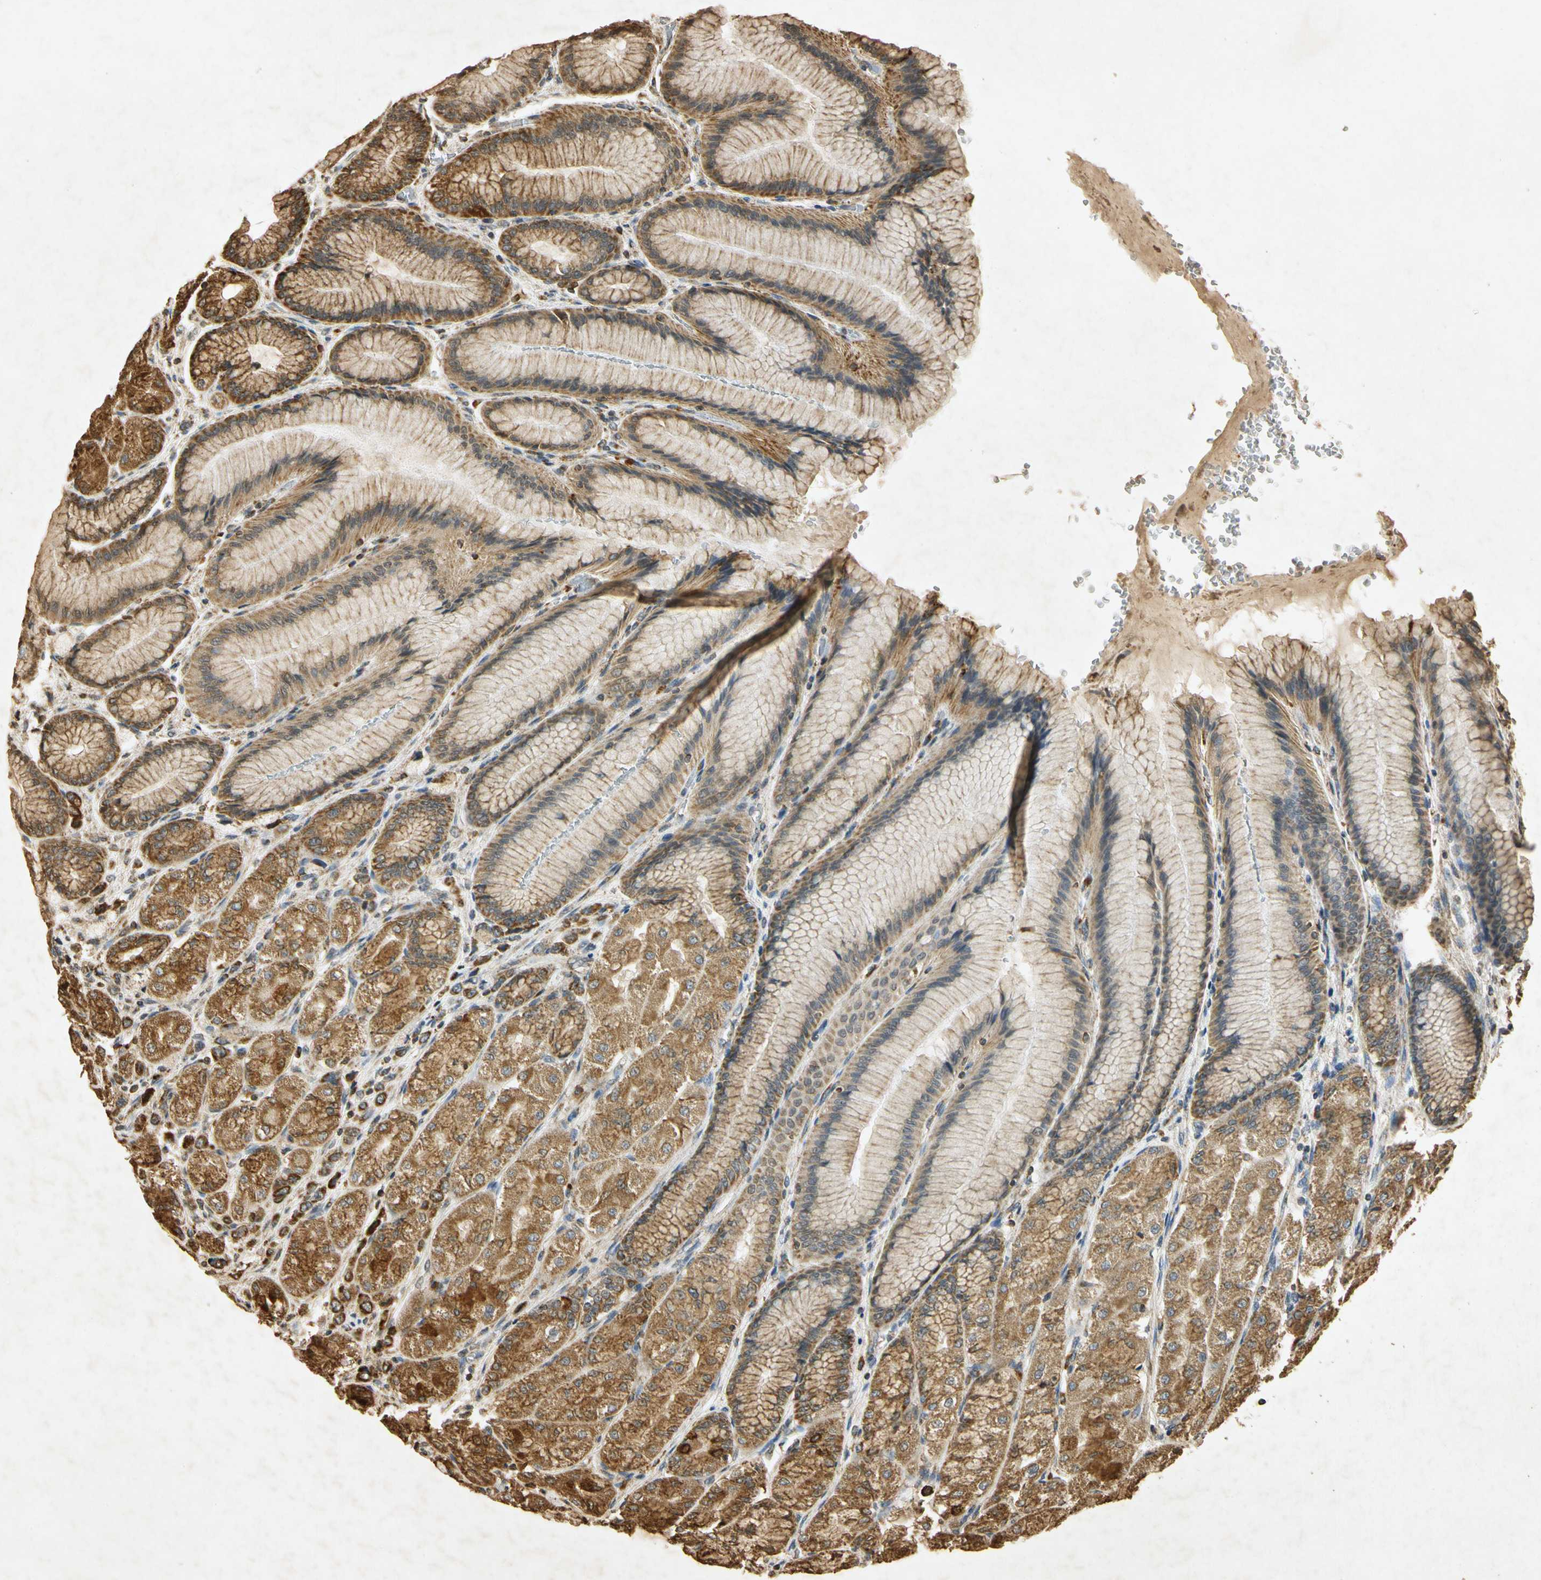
{"staining": {"intensity": "strong", "quantity": "25%-75%", "location": "cytoplasmic/membranous"}, "tissue": "stomach", "cell_type": "Glandular cells", "image_type": "normal", "snomed": [{"axis": "morphology", "description": "Normal tissue, NOS"}, {"axis": "morphology", "description": "Adenocarcinoma, NOS"}, {"axis": "topography", "description": "Stomach"}, {"axis": "topography", "description": "Stomach, lower"}], "caption": "This is a photomicrograph of immunohistochemistry (IHC) staining of normal stomach, which shows strong positivity in the cytoplasmic/membranous of glandular cells.", "gene": "PRDX3", "patient": {"sex": "female", "age": 65}}